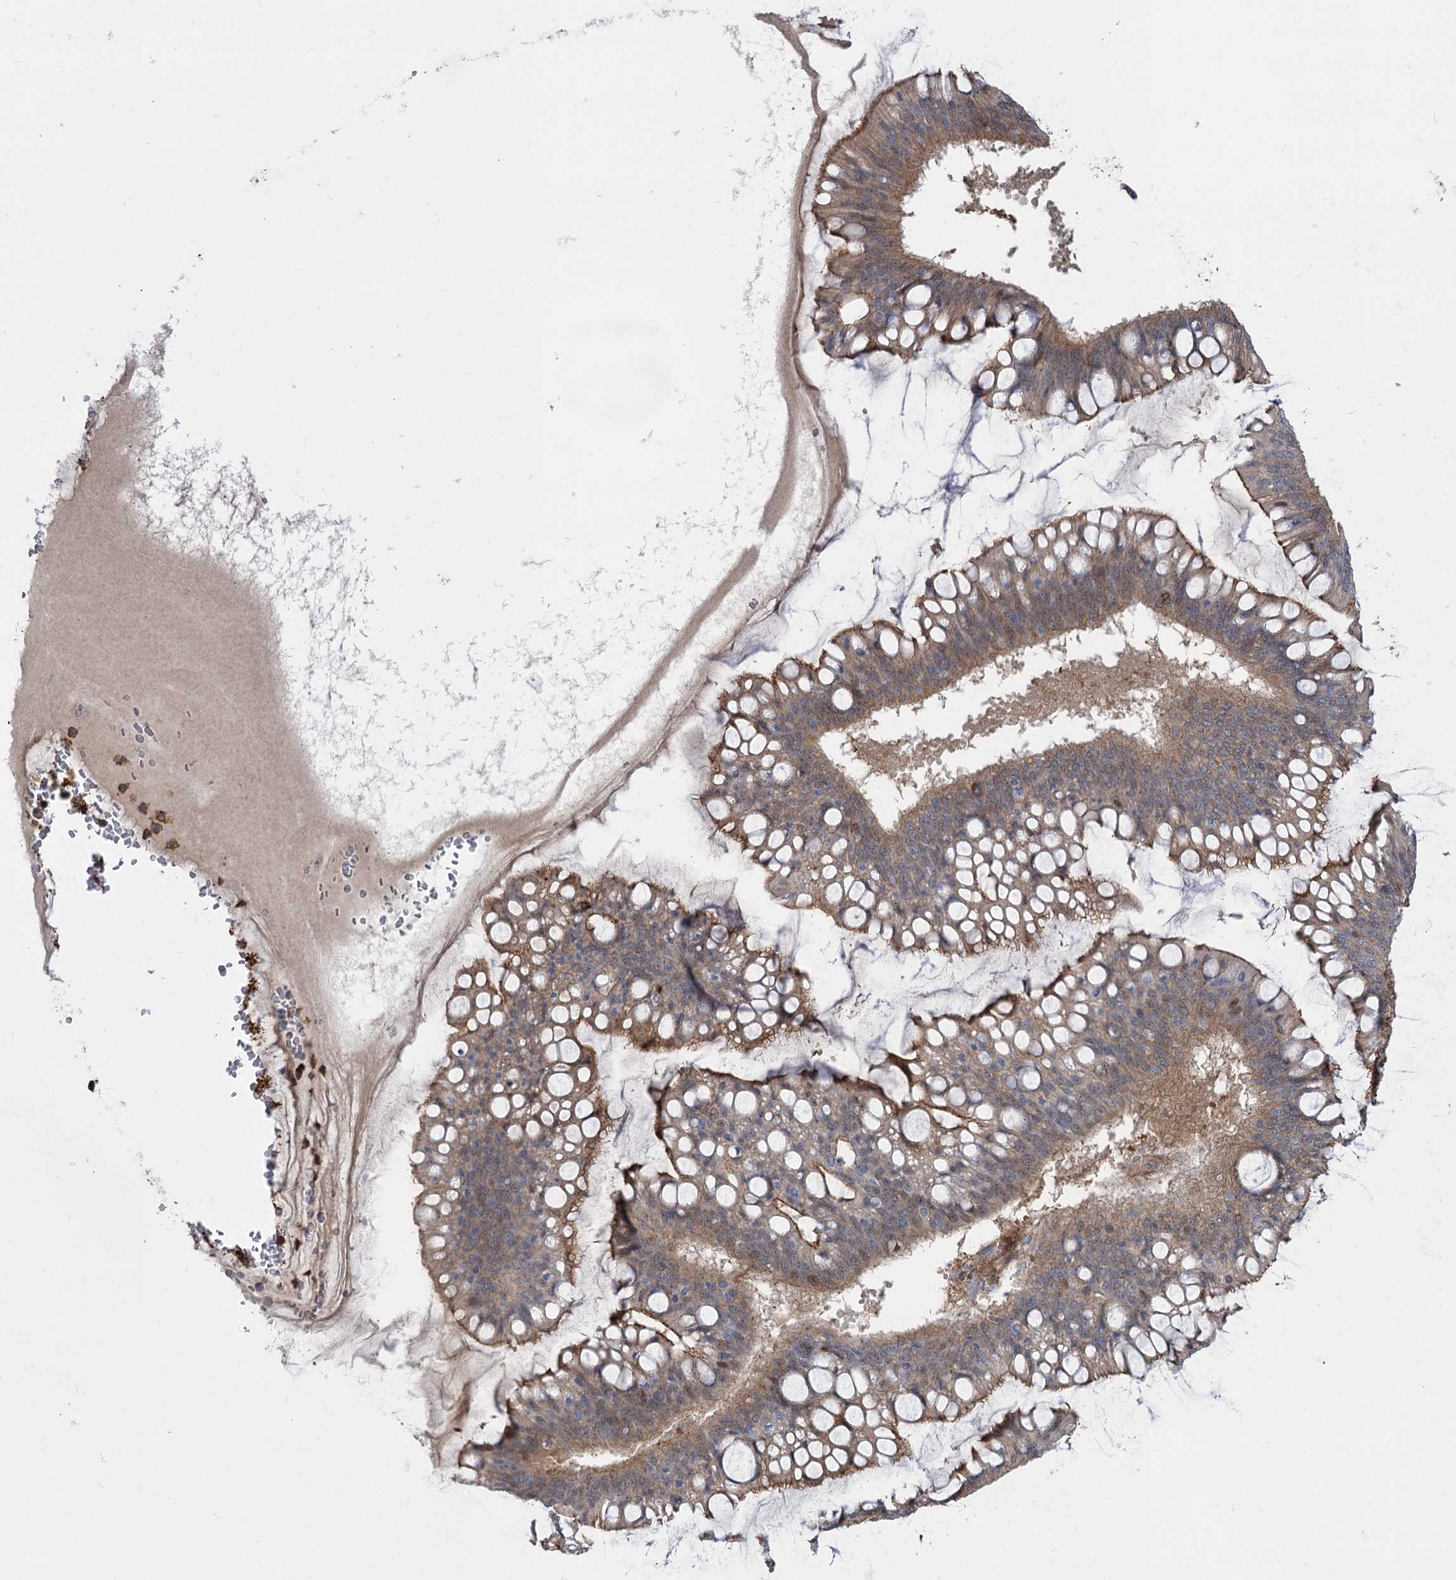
{"staining": {"intensity": "moderate", "quantity": "25%-75%", "location": "cytoplasmic/membranous,nuclear"}, "tissue": "ovarian cancer", "cell_type": "Tumor cells", "image_type": "cancer", "snomed": [{"axis": "morphology", "description": "Cystadenocarcinoma, mucinous, NOS"}, {"axis": "topography", "description": "Ovary"}], "caption": "This image shows immunohistochemistry (IHC) staining of human ovarian mucinous cystadenocarcinoma, with medium moderate cytoplasmic/membranous and nuclear staining in about 25%-75% of tumor cells.", "gene": "DPP3", "patient": {"sex": "female", "age": 73}}